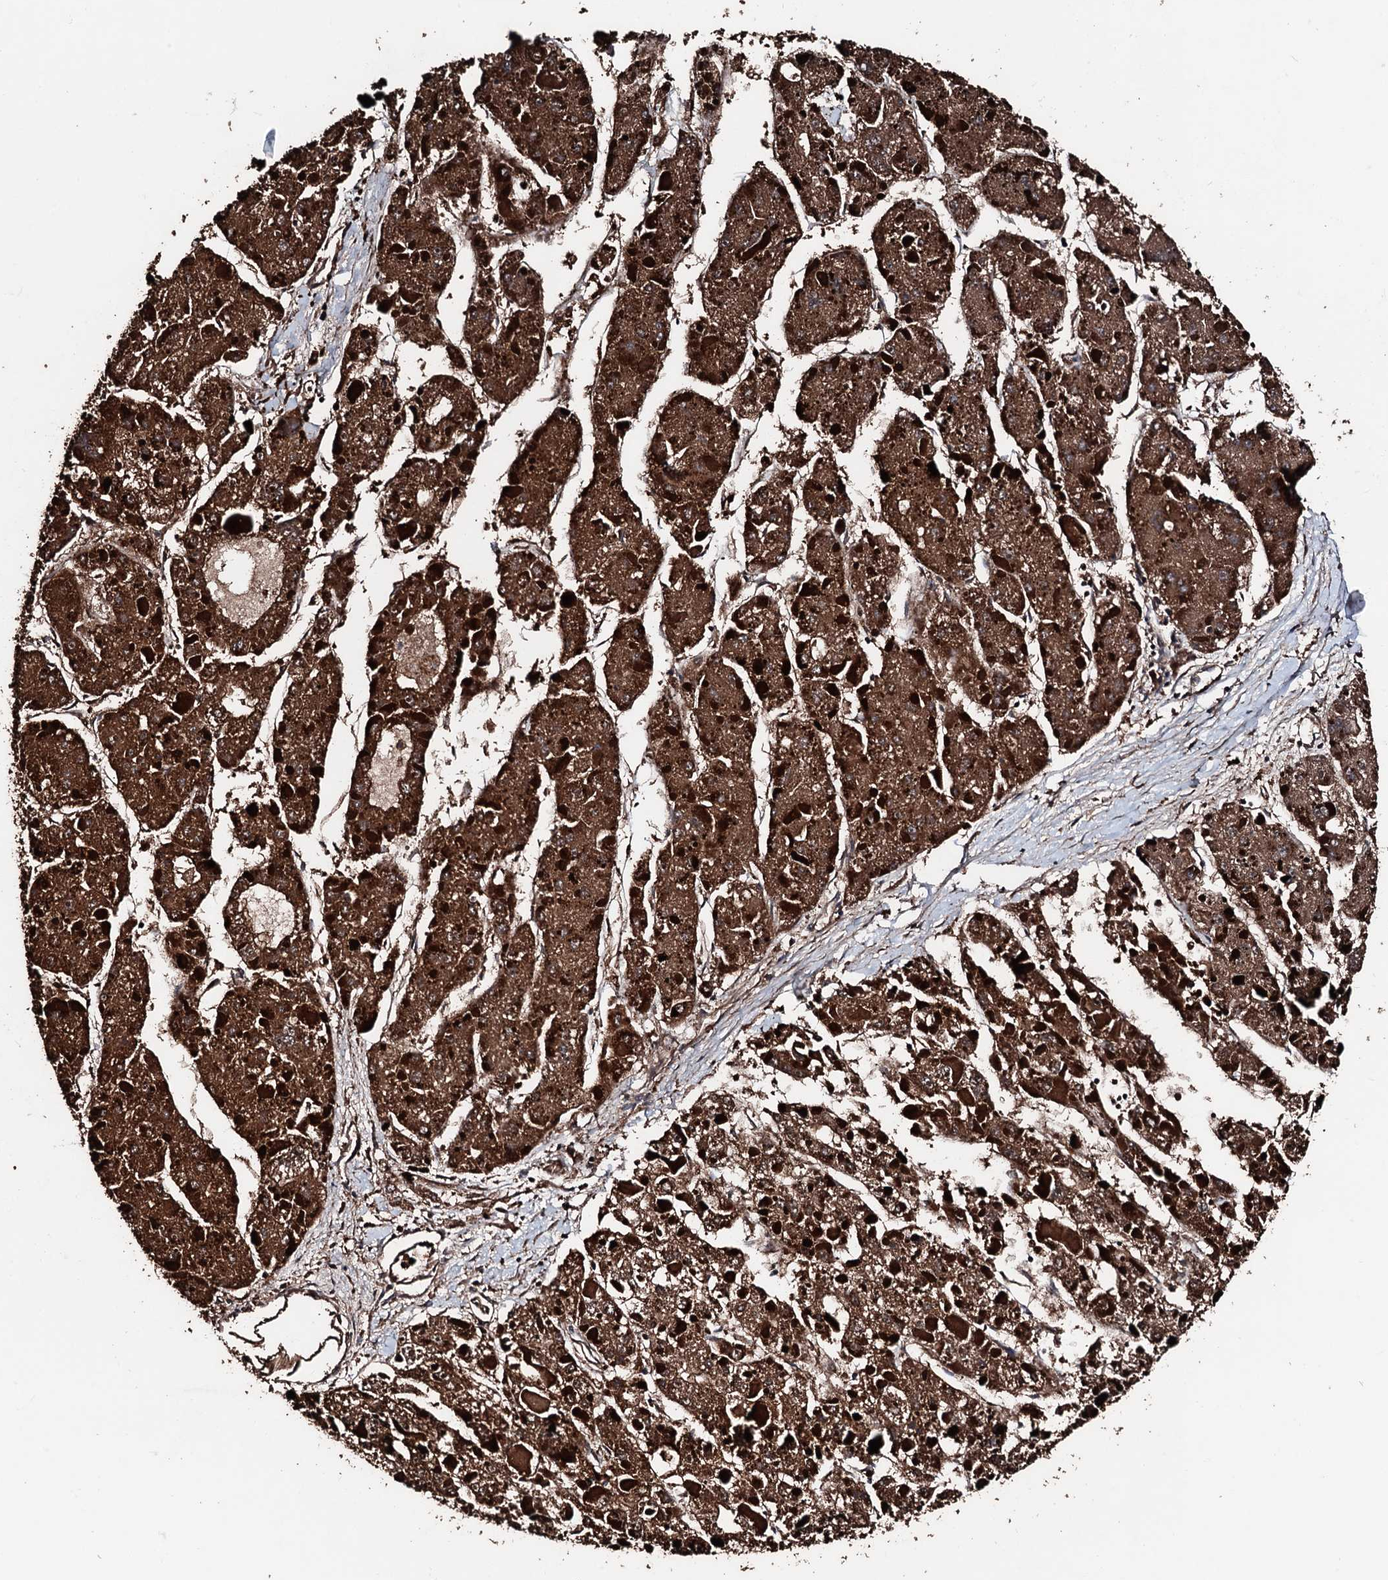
{"staining": {"intensity": "strong", "quantity": ">75%", "location": "cytoplasmic/membranous"}, "tissue": "liver cancer", "cell_type": "Tumor cells", "image_type": "cancer", "snomed": [{"axis": "morphology", "description": "Carcinoma, Hepatocellular, NOS"}, {"axis": "topography", "description": "Liver"}], "caption": "Strong cytoplasmic/membranous protein expression is appreciated in approximately >75% of tumor cells in liver cancer.", "gene": "KIF18A", "patient": {"sex": "female", "age": 73}}